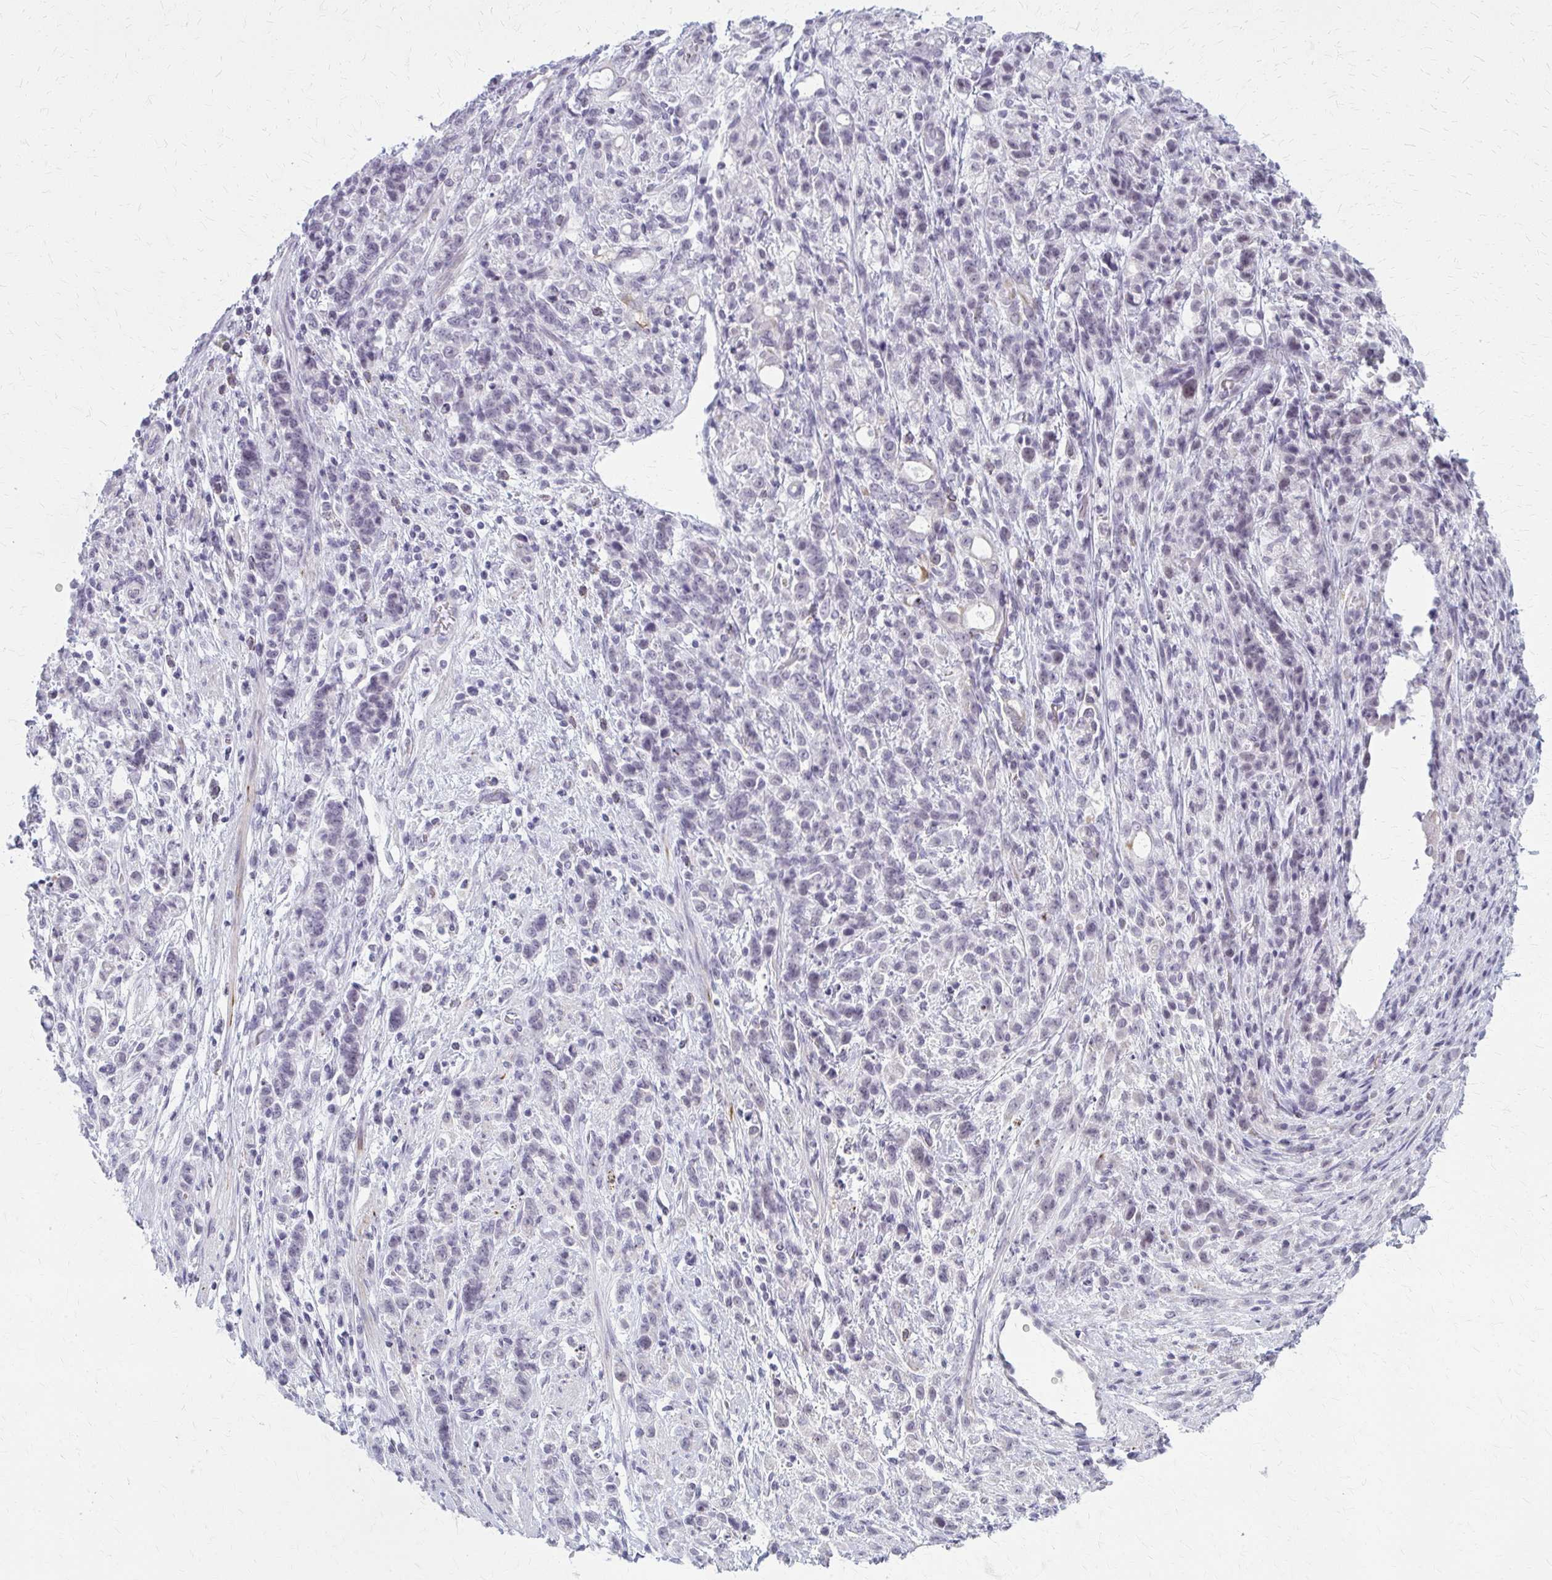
{"staining": {"intensity": "negative", "quantity": "none", "location": "none"}, "tissue": "stomach cancer", "cell_type": "Tumor cells", "image_type": "cancer", "snomed": [{"axis": "morphology", "description": "Adenocarcinoma, NOS"}, {"axis": "topography", "description": "Stomach"}], "caption": "There is no significant positivity in tumor cells of stomach cancer (adenocarcinoma).", "gene": "CASQ2", "patient": {"sex": "female", "age": 60}}